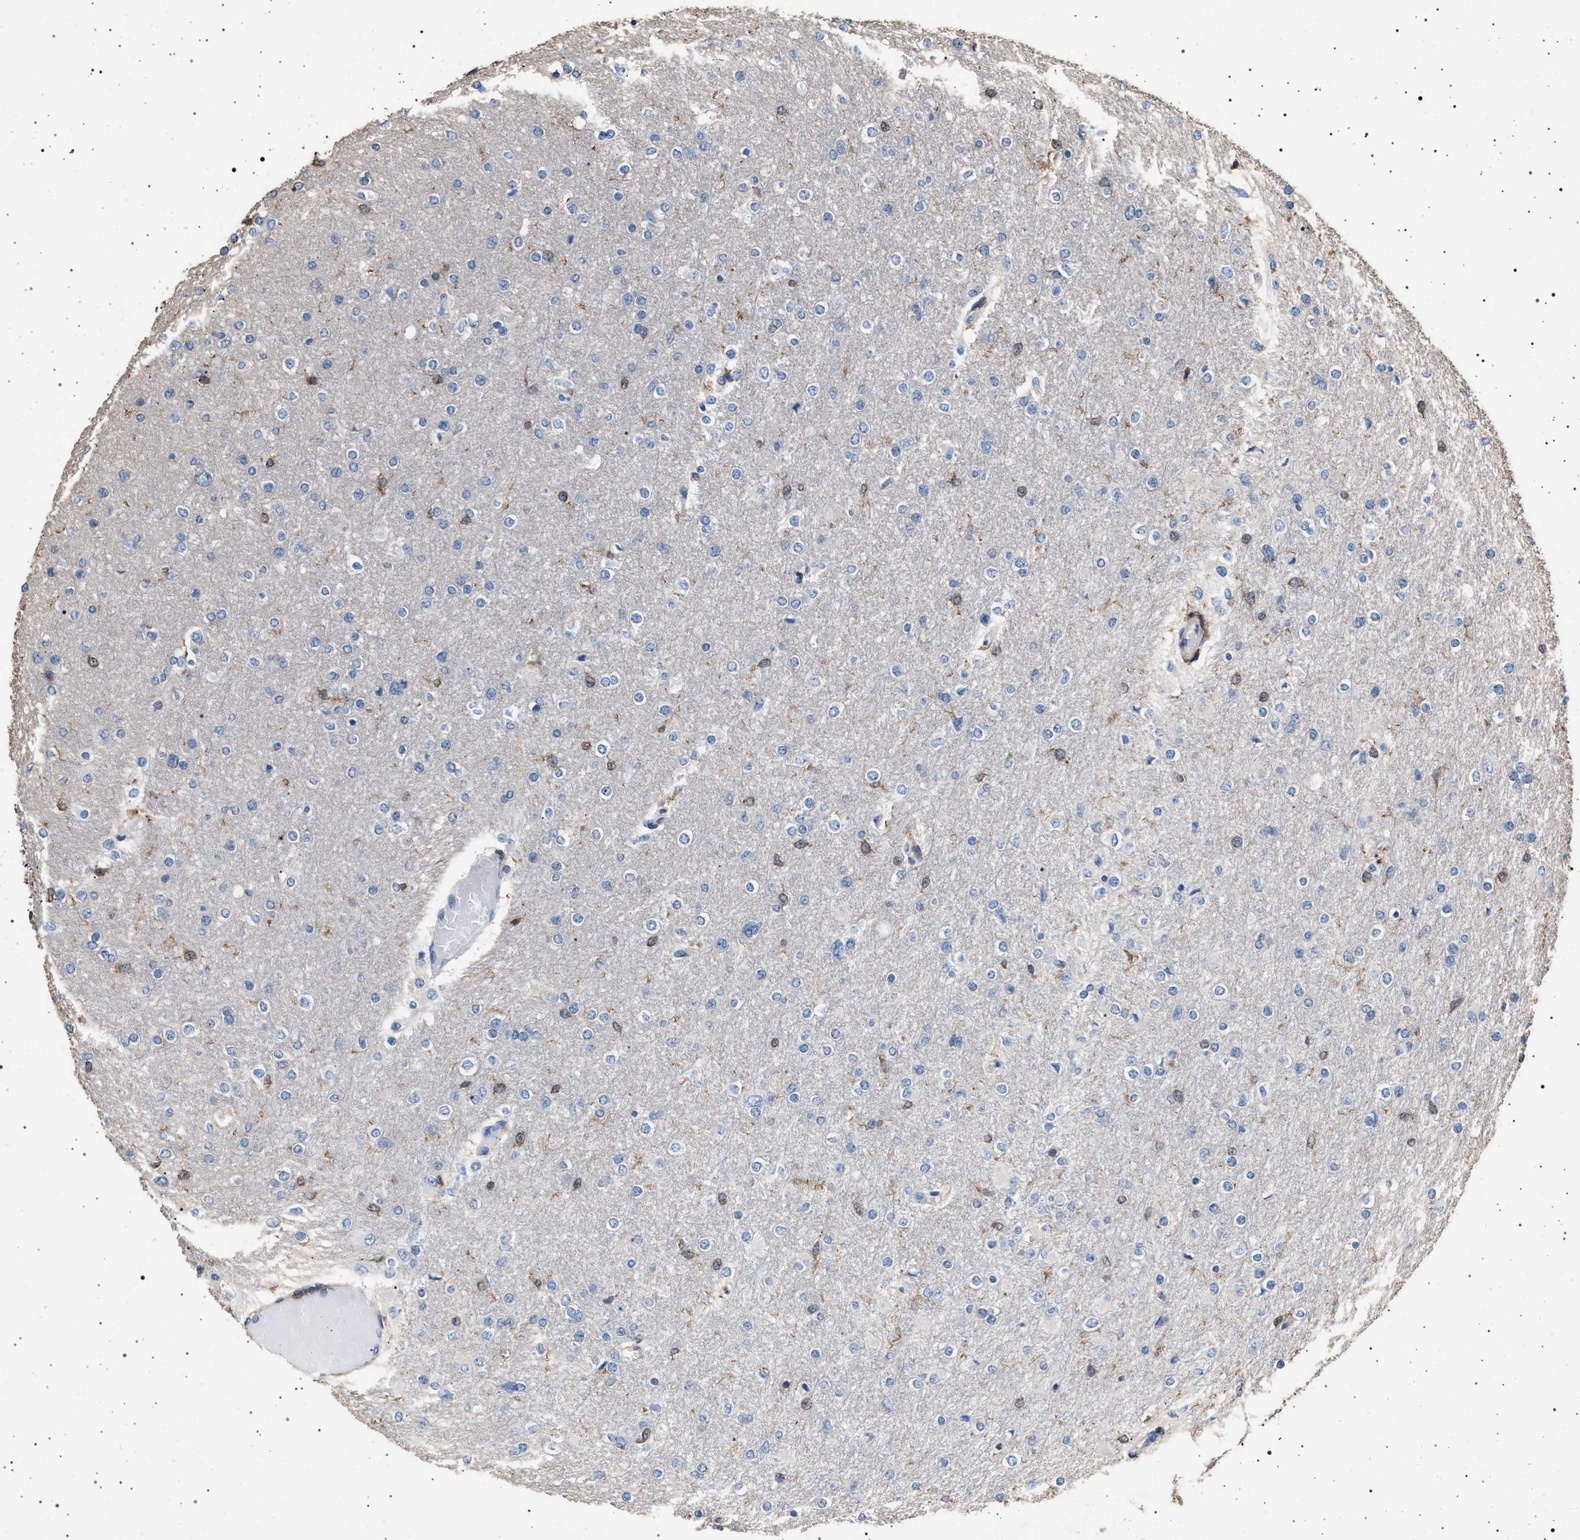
{"staining": {"intensity": "weak", "quantity": "<25%", "location": "cytoplasmic/membranous"}, "tissue": "glioma", "cell_type": "Tumor cells", "image_type": "cancer", "snomed": [{"axis": "morphology", "description": "Glioma, malignant, High grade"}, {"axis": "topography", "description": "Cerebral cortex"}], "caption": "The immunohistochemistry photomicrograph has no significant positivity in tumor cells of malignant glioma (high-grade) tissue.", "gene": "SMAP2", "patient": {"sex": "female", "age": 36}}